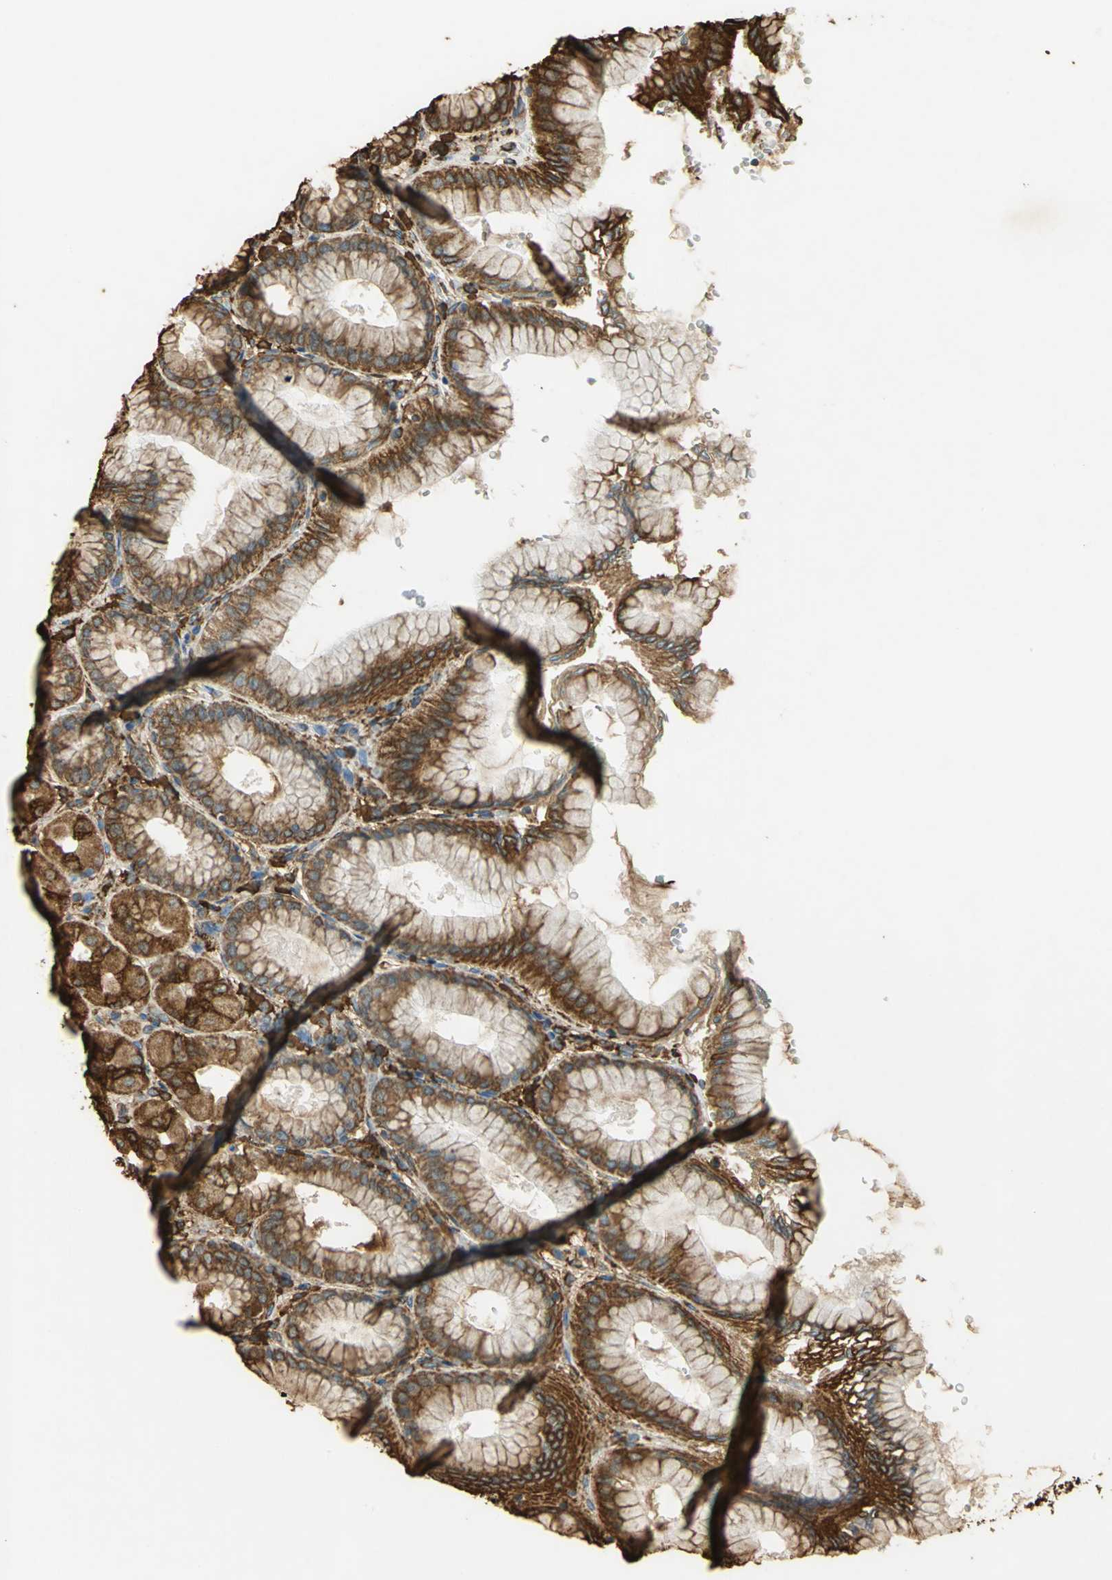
{"staining": {"intensity": "moderate", "quantity": ">75%", "location": "cytoplasmic/membranous"}, "tissue": "stomach", "cell_type": "Glandular cells", "image_type": "normal", "snomed": [{"axis": "morphology", "description": "Normal tissue, NOS"}, {"axis": "topography", "description": "Stomach, upper"}], "caption": "The immunohistochemical stain labels moderate cytoplasmic/membranous positivity in glandular cells of unremarkable stomach. (DAB IHC with brightfield microscopy, high magnification).", "gene": "HSP90B1", "patient": {"sex": "female", "age": 56}}